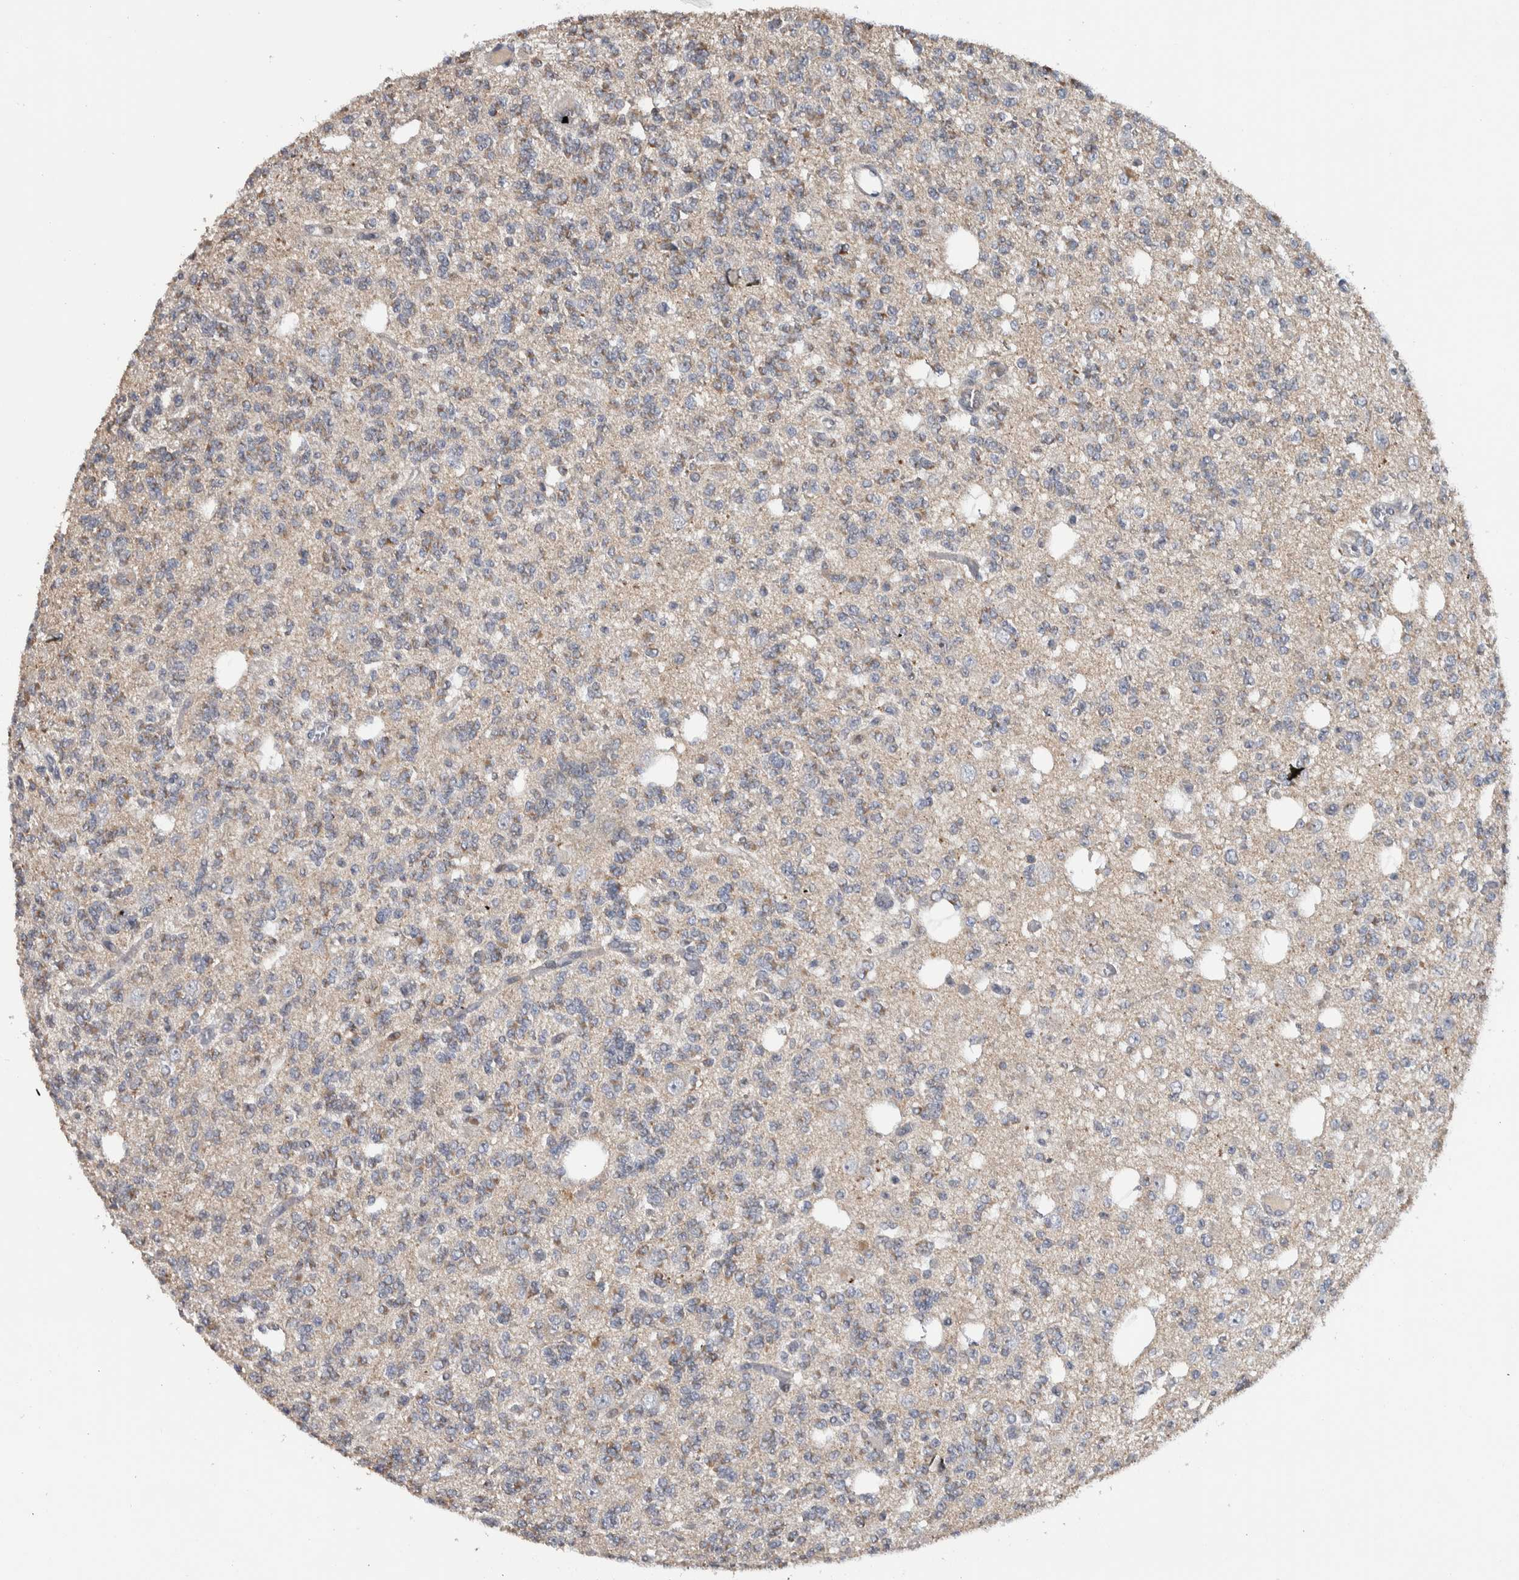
{"staining": {"intensity": "moderate", "quantity": ">75%", "location": "cytoplasmic/membranous"}, "tissue": "glioma", "cell_type": "Tumor cells", "image_type": "cancer", "snomed": [{"axis": "morphology", "description": "Glioma, malignant, Low grade"}, {"axis": "topography", "description": "Brain"}], "caption": "A histopathology image of malignant glioma (low-grade) stained for a protein reveals moderate cytoplasmic/membranous brown staining in tumor cells.", "gene": "FAM83G", "patient": {"sex": "male", "age": 38}}